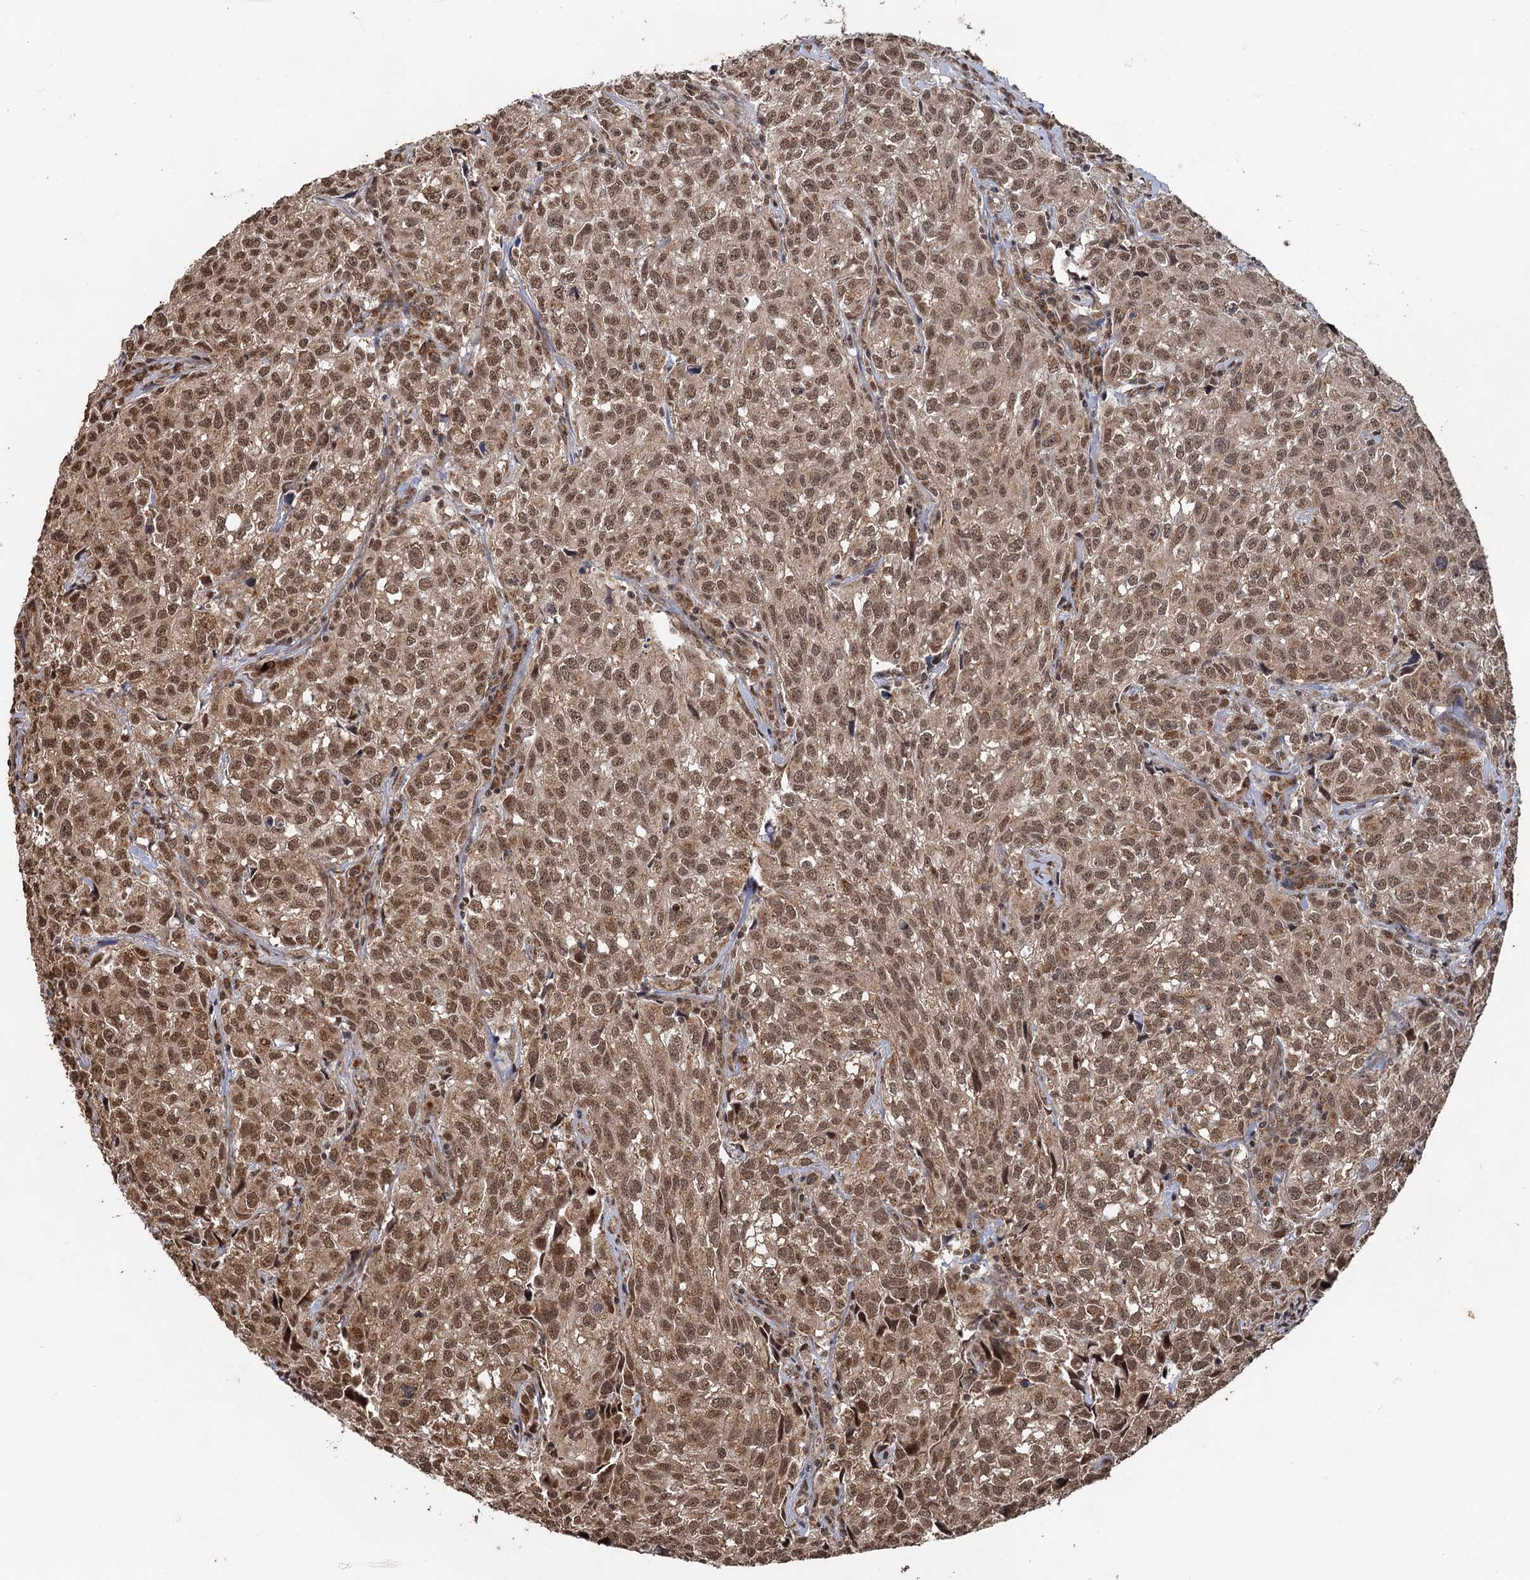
{"staining": {"intensity": "moderate", "quantity": ">75%", "location": "cytoplasmic/membranous,nuclear"}, "tissue": "urothelial cancer", "cell_type": "Tumor cells", "image_type": "cancer", "snomed": [{"axis": "morphology", "description": "Urothelial carcinoma, High grade"}, {"axis": "topography", "description": "Urinary bladder"}], "caption": "Moderate cytoplasmic/membranous and nuclear protein staining is present in approximately >75% of tumor cells in high-grade urothelial carcinoma.", "gene": "REP15", "patient": {"sex": "female", "age": 75}}